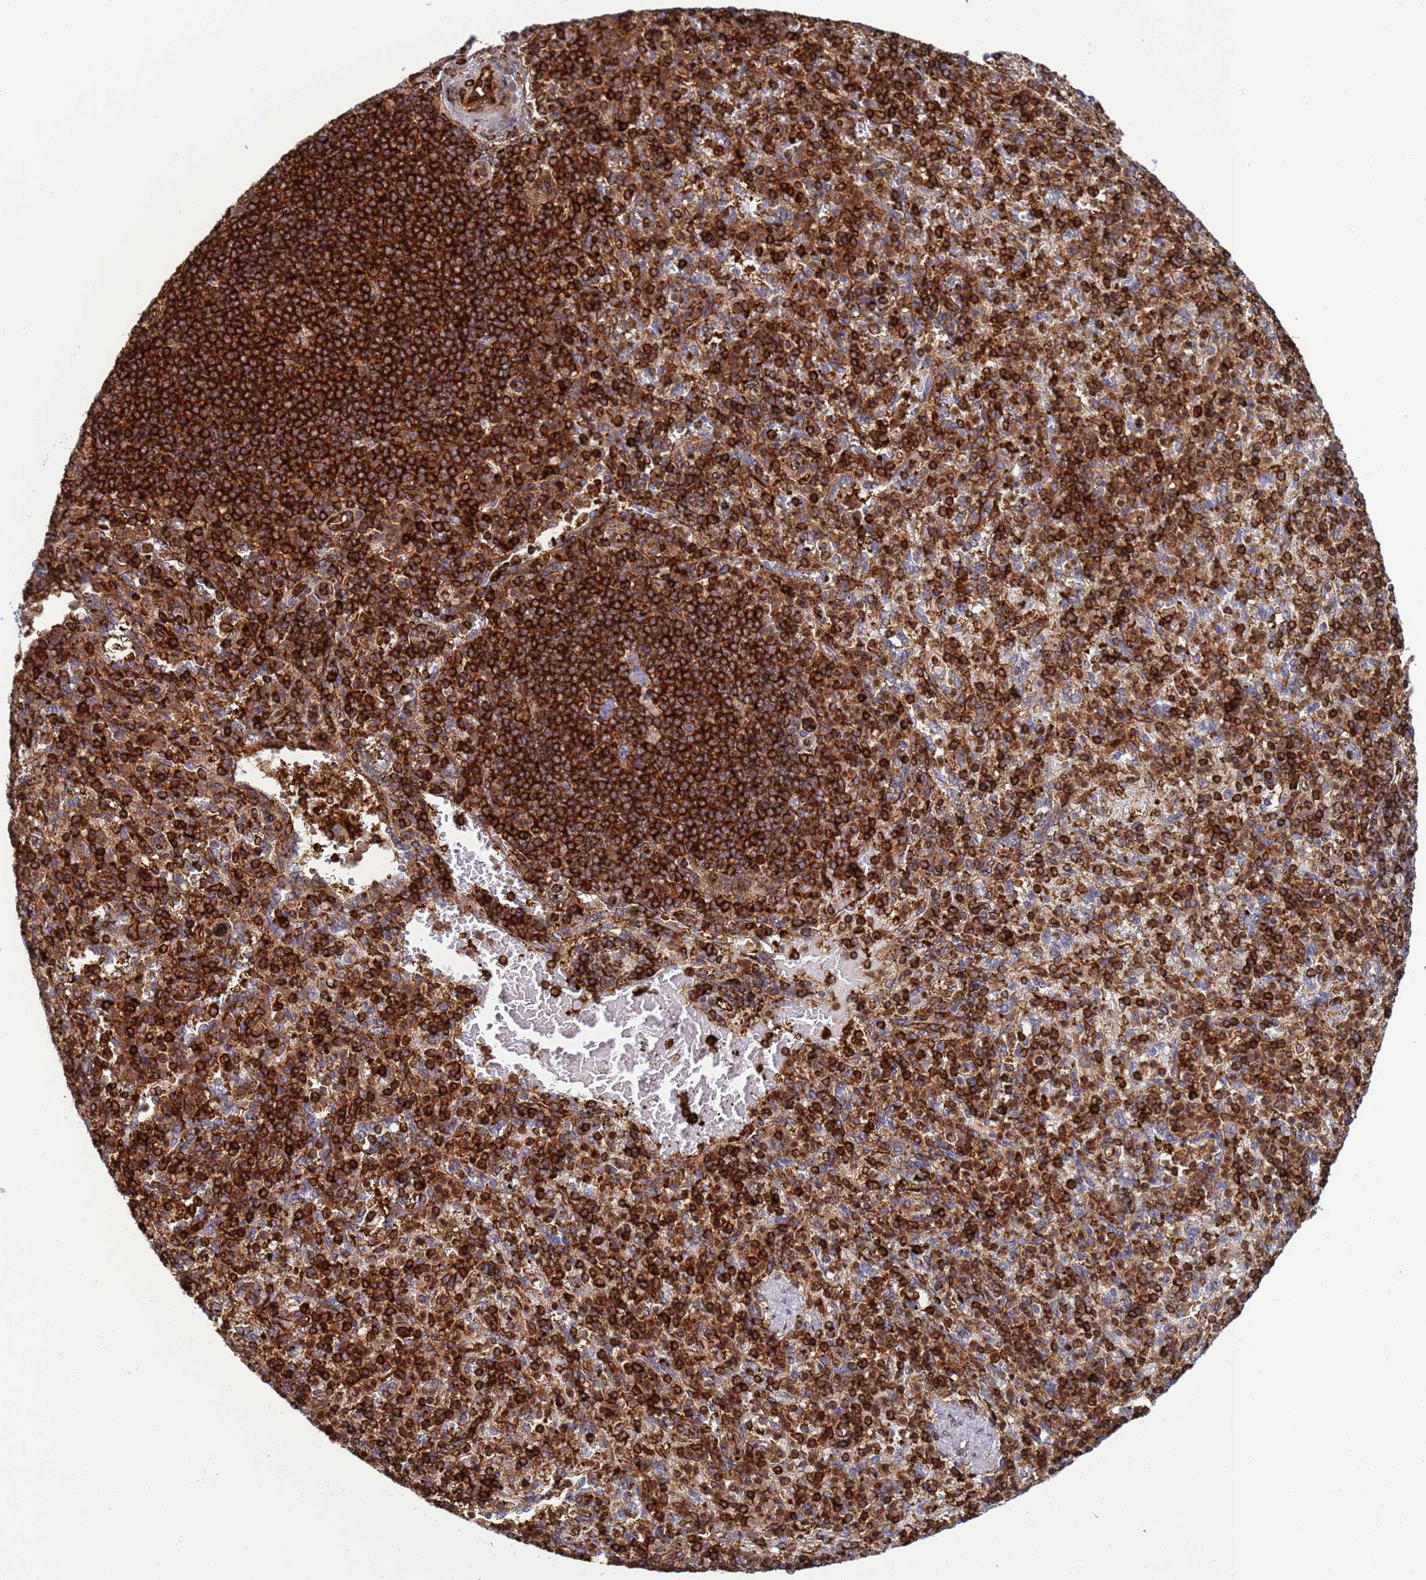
{"staining": {"intensity": "strong", "quantity": "25%-75%", "location": "cytoplasmic/membranous"}, "tissue": "spleen", "cell_type": "Cells in red pulp", "image_type": "normal", "snomed": [{"axis": "morphology", "description": "Normal tissue, NOS"}, {"axis": "topography", "description": "Spleen"}], "caption": "Protein staining demonstrates strong cytoplasmic/membranous expression in approximately 25%-75% of cells in red pulp in unremarkable spleen. (brown staining indicates protein expression, while blue staining denotes nuclei).", "gene": "ZBTB8OS", "patient": {"sex": "female", "age": 74}}